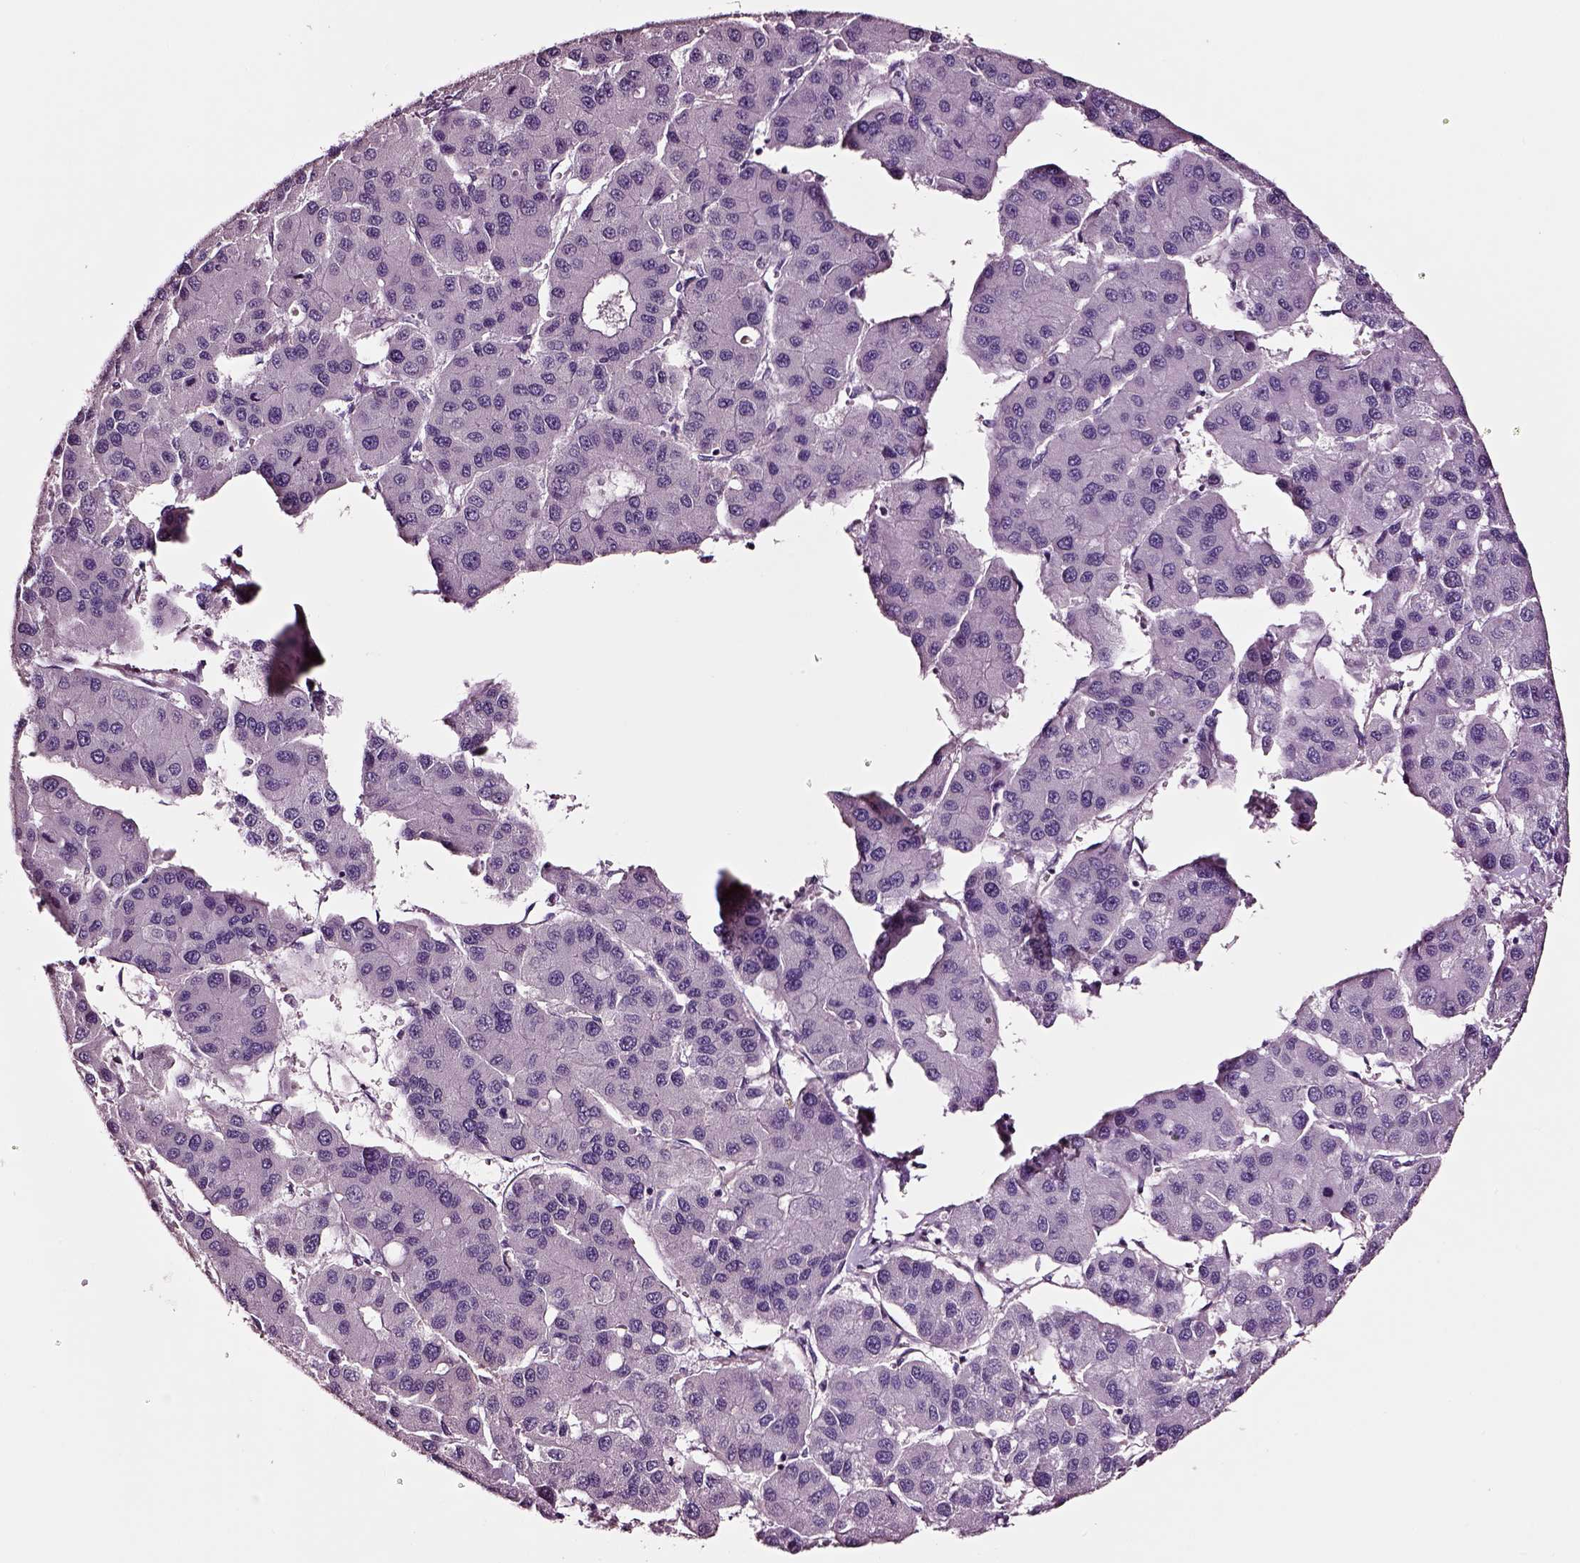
{"staining": {"intensity": "negative", "quantity": "none", "location": "none"}, "tissue": "liver cancer", "cell_type": "Tumor cells", "image_type": "cancer", "snomed": [{"axis": "morphology", "description": "Carcinoma, Hepatocellular, NOS"}, {"axis": "topography", "description": "Liver"}], "caption": "Tumor cells show no significant protein expression in hepatocellular carcinoma (liver). (DAB IHC visualized using brightfield microscopy, high magnification).", "gene": "SOX10", "patient": {"sex": "male", "age": 73}}